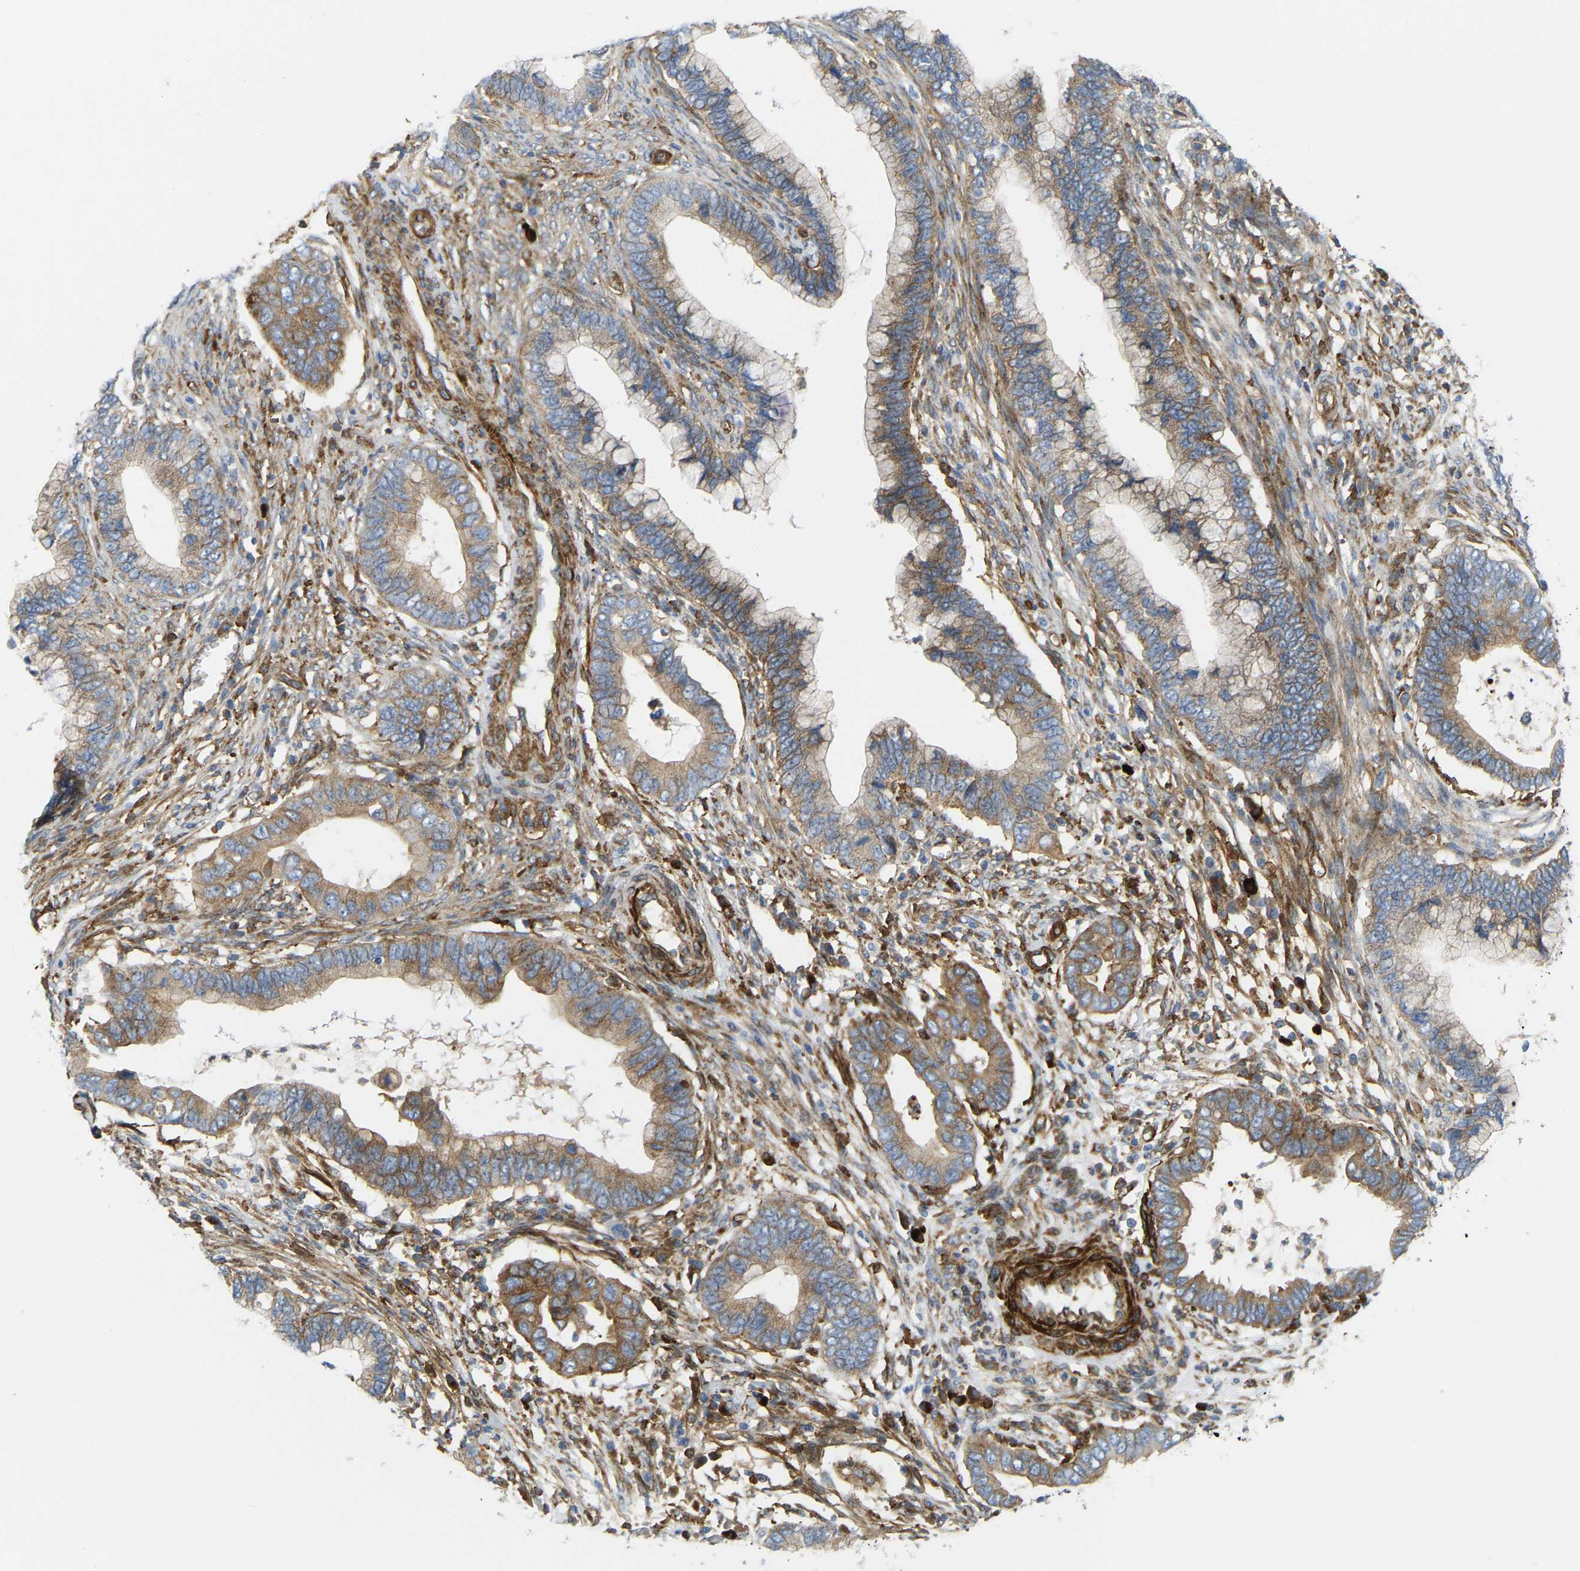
{"staining": {"intensity": "moderate", "quantity": ">75%", "location": "cytoplasmic/membranous"}, "tissue": "cervical cancer", "cell_type": "Tumor cells", "image_type": "cancer", "snomed": [{"axis": "morphology", "description": "Adenocarcinoma, NOS"}, {"axis": "topography", "description": "Cervix"}], "caption": "Moderate cytoplasmic/membranous staining is present in about >75% of tumor cells in cervical cancer.", "gene": "PICALM", "patient": {"sex": "female", "age": 44}}